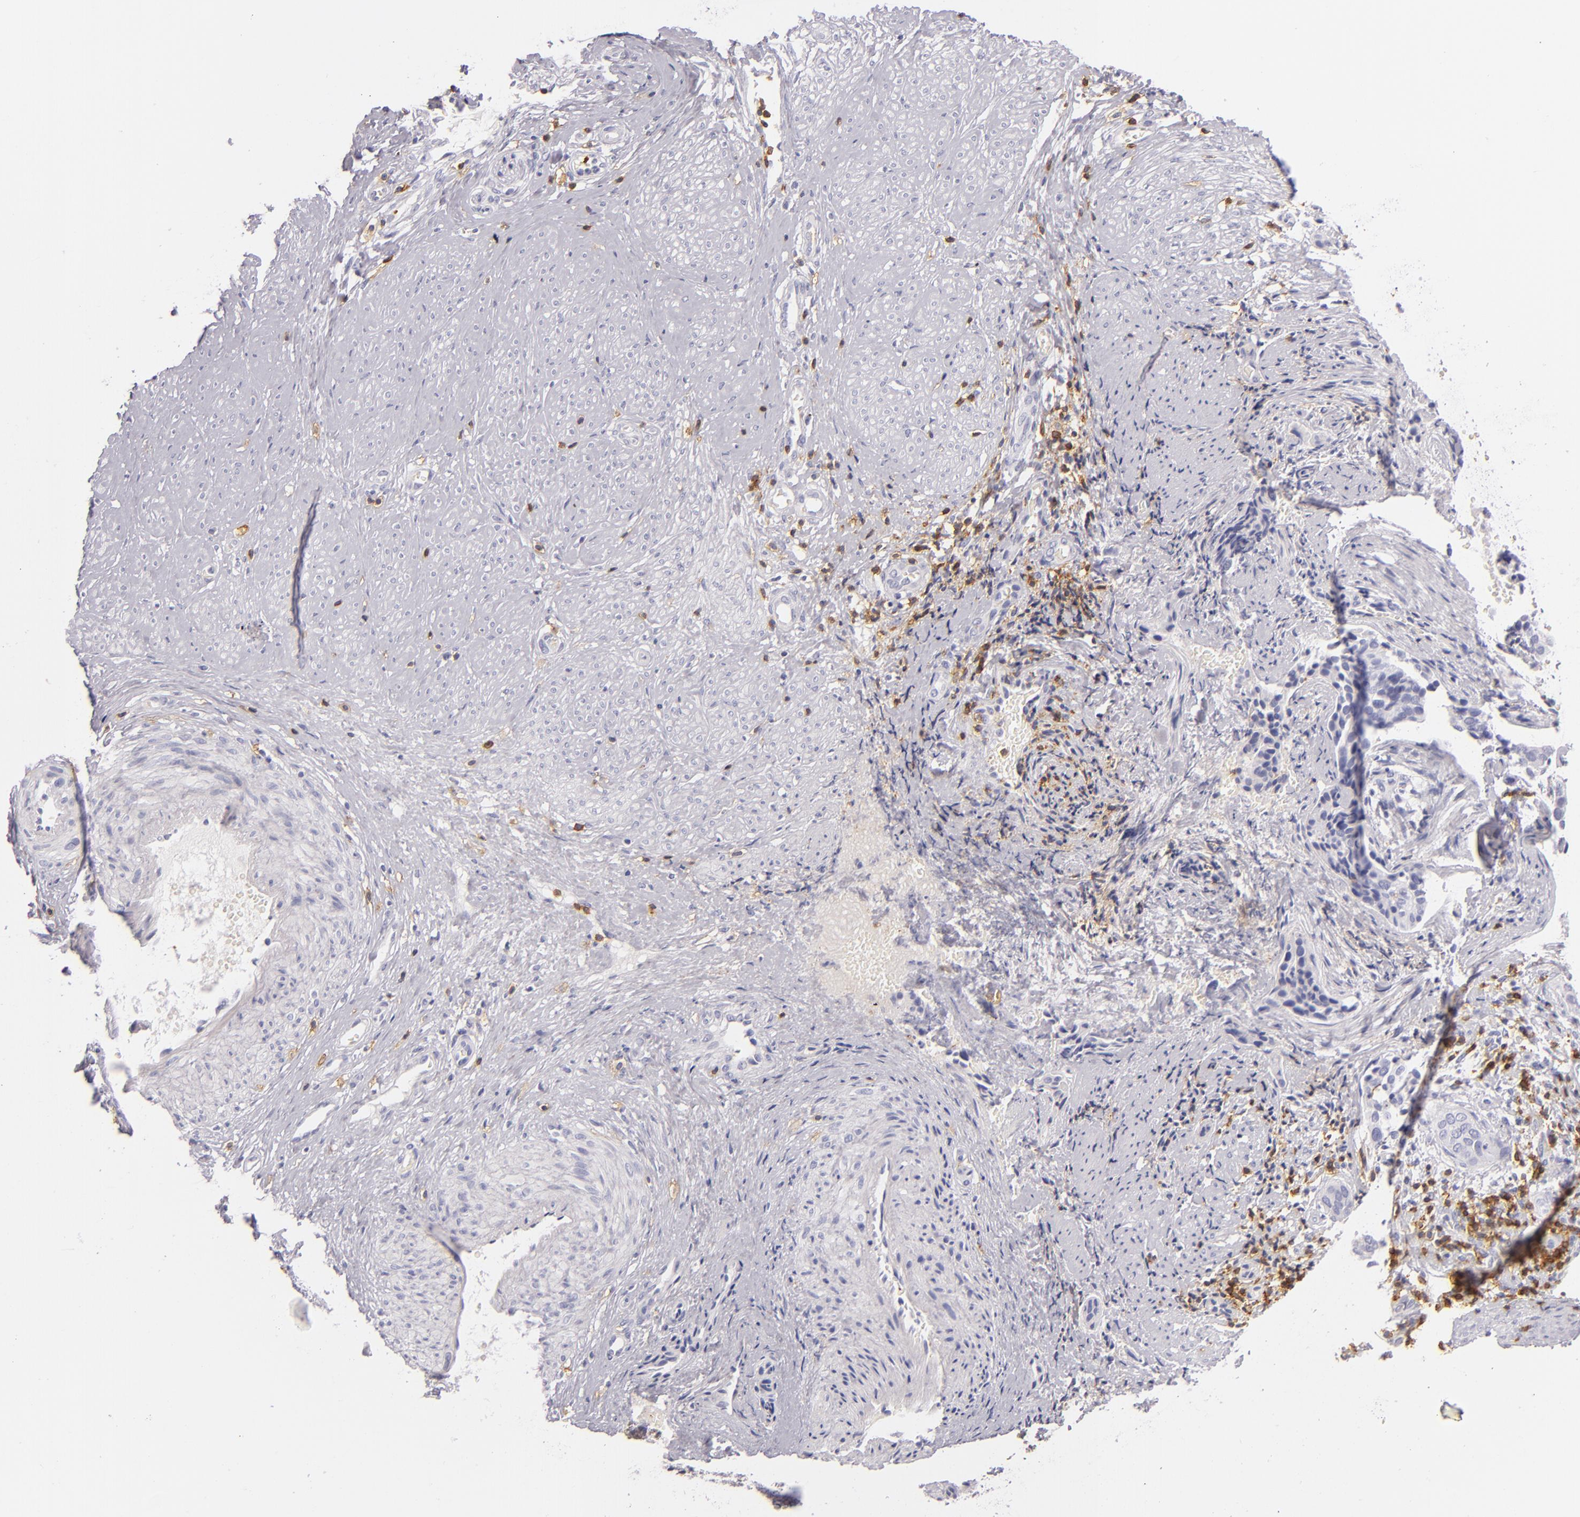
{"staining": {"intensity": "negative", "quantity": "none", "location": "none"}, "tissue": "cervical cancer", "cell_type": "Tumor cells", "image_type": "cancer", "snomed": [{"axis": "morphology", "description": "Squamous cell carcinoma, NOS"}, {"axis": "topography", "description": "Cervix"}], "caption": "There is no significant positivity in tumor cells of cervical cancer. (DAB immunohistochemistry, high magnification).", "gene": "LAT", "patient": {"sex": "female", "age": 31}}